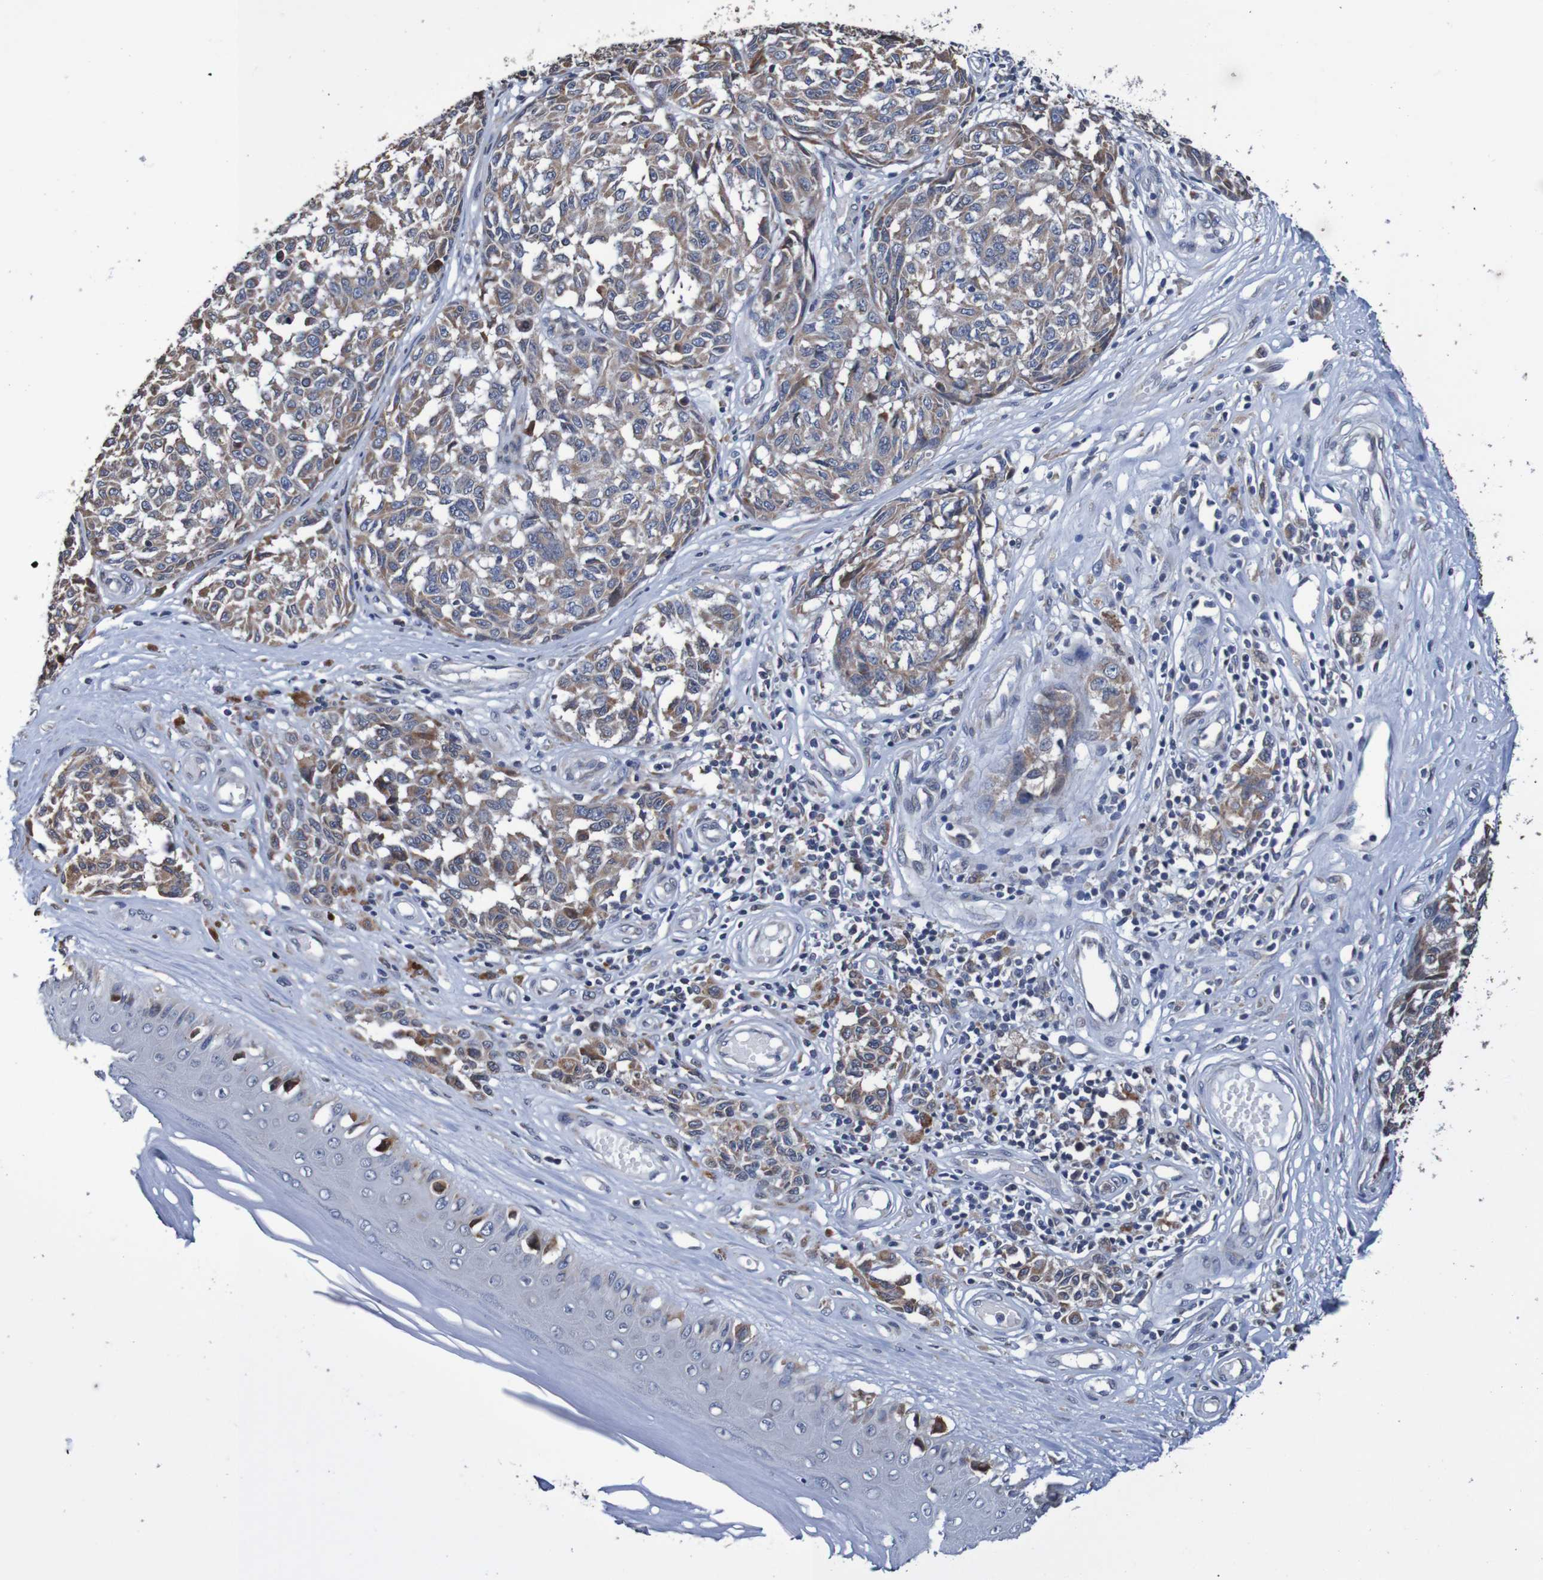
{"staining": {"intensity": "moderate", "quantity": ">75%", "location": "cytoplasmic/membranous"}, "tissue": "melanoma", "cell_type": "Tumor cells", "image_type": "cancer", "snomed": [{"axis": "morphology", "description": "Malignant melanoma, NOS"}, {"axis": "topography", "description": "Skin"}], "caption": "An image of human melanoma stained for a protein displays moderate cytoplasmic/membranous brown staining in tumor cells.", "gene": "FIBP", "patient": {"sex": "female", "age": 64}}